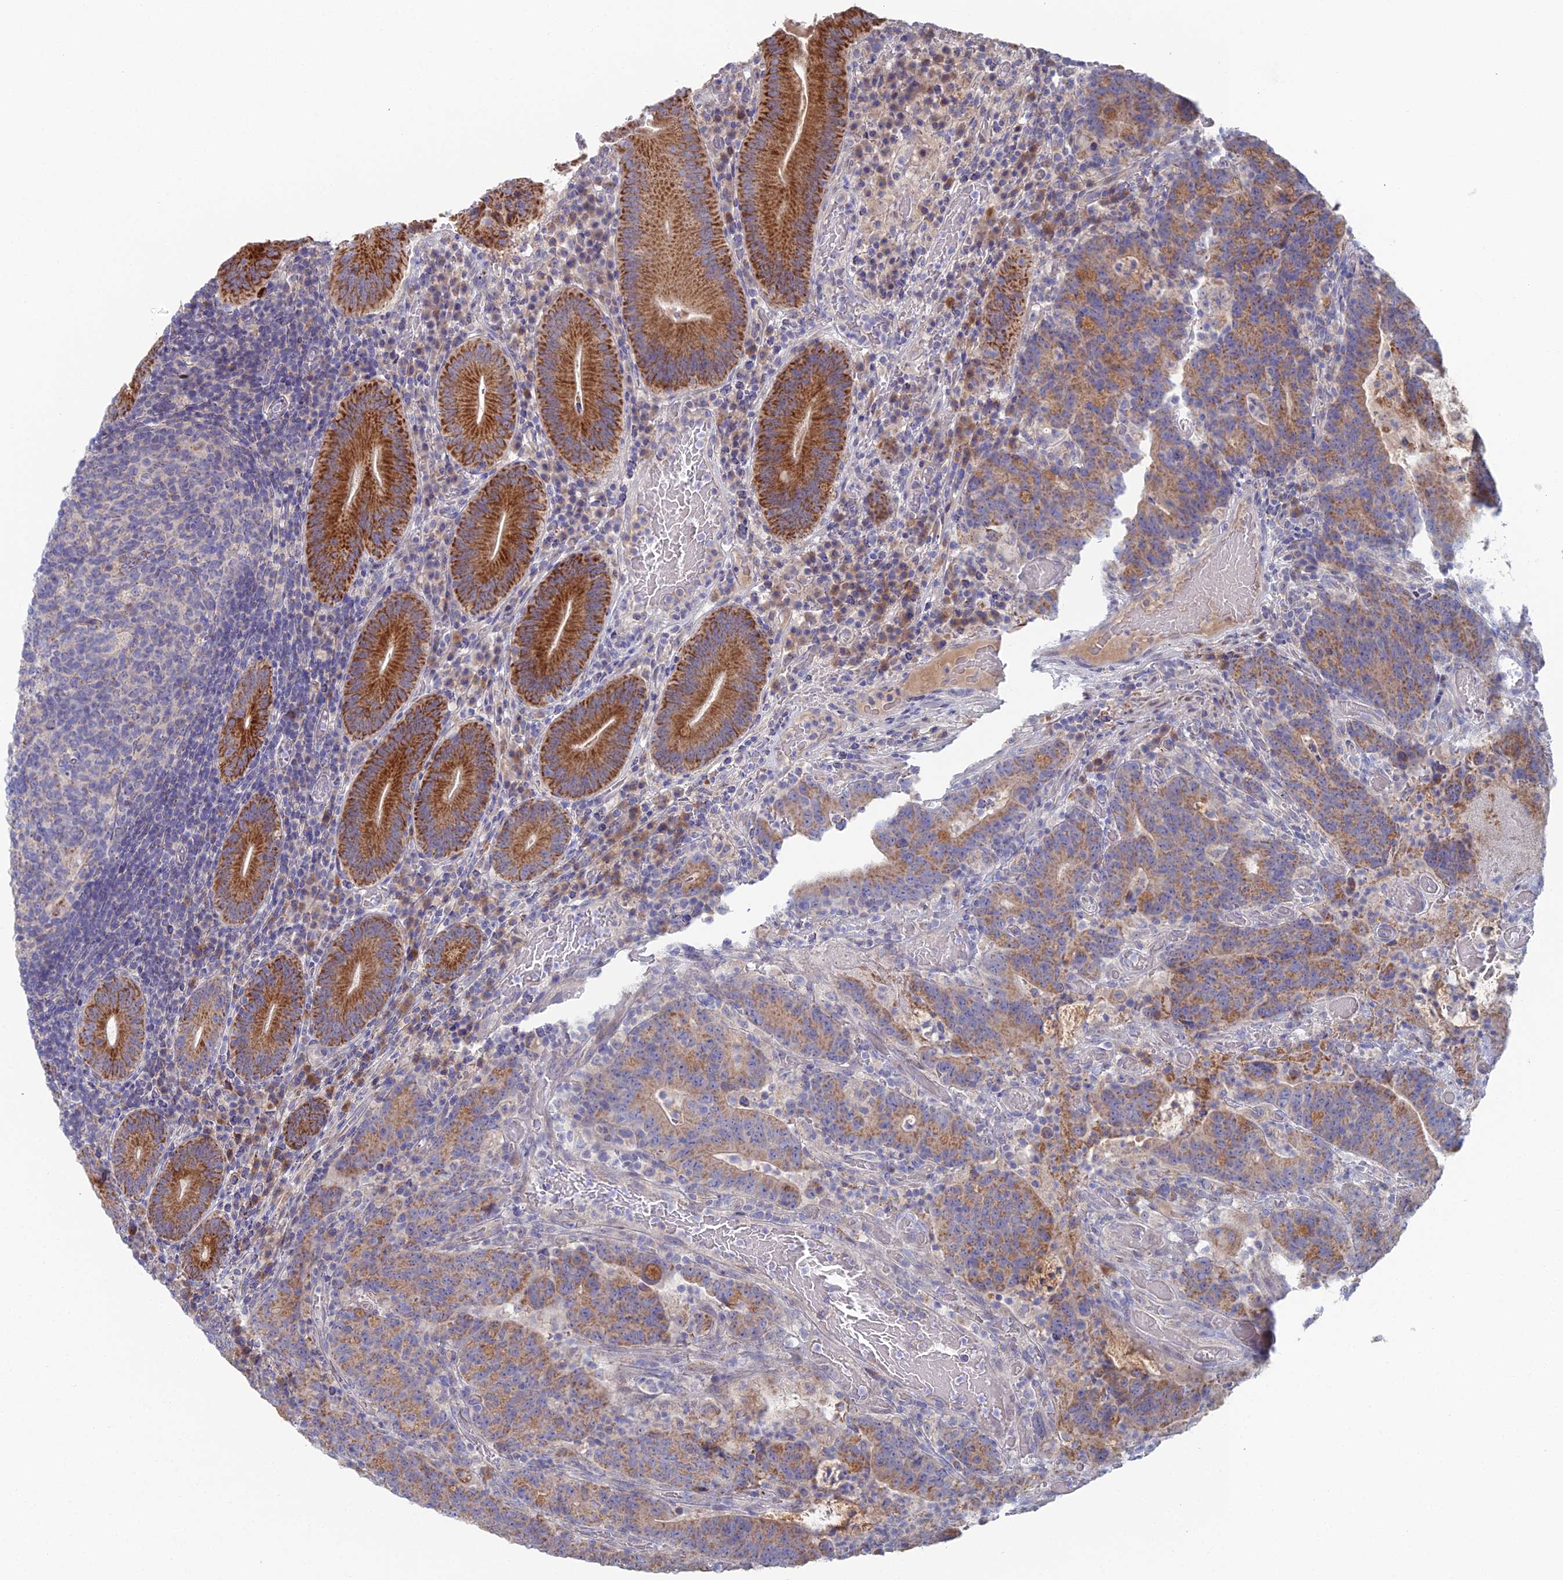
{"staining": {"intensity": "moderate", "quantity": ">75%", "location": "cytoplasmic/membranous"}, "tissue": "colorectal cancer", "cell_type": "Tumor cells", "image_type": "cancer", "snomed": [{"axis": "morphology", "description": "Normal tissue, NOS"}, {"axis": "morphology", "description": "Adenocarcinoma, NOS"}, {"axis": "topography", "description": "Colon"}], "caption": "Immunohistochemical staining of human colorectal cancer (adenocarcinoma) exhibits medium levels of moderate cytoplasmic/membranous positivity in about >75% of tumor cells.", "gene": "ARL16", "patient": {"sex": "female", "age": 75}}